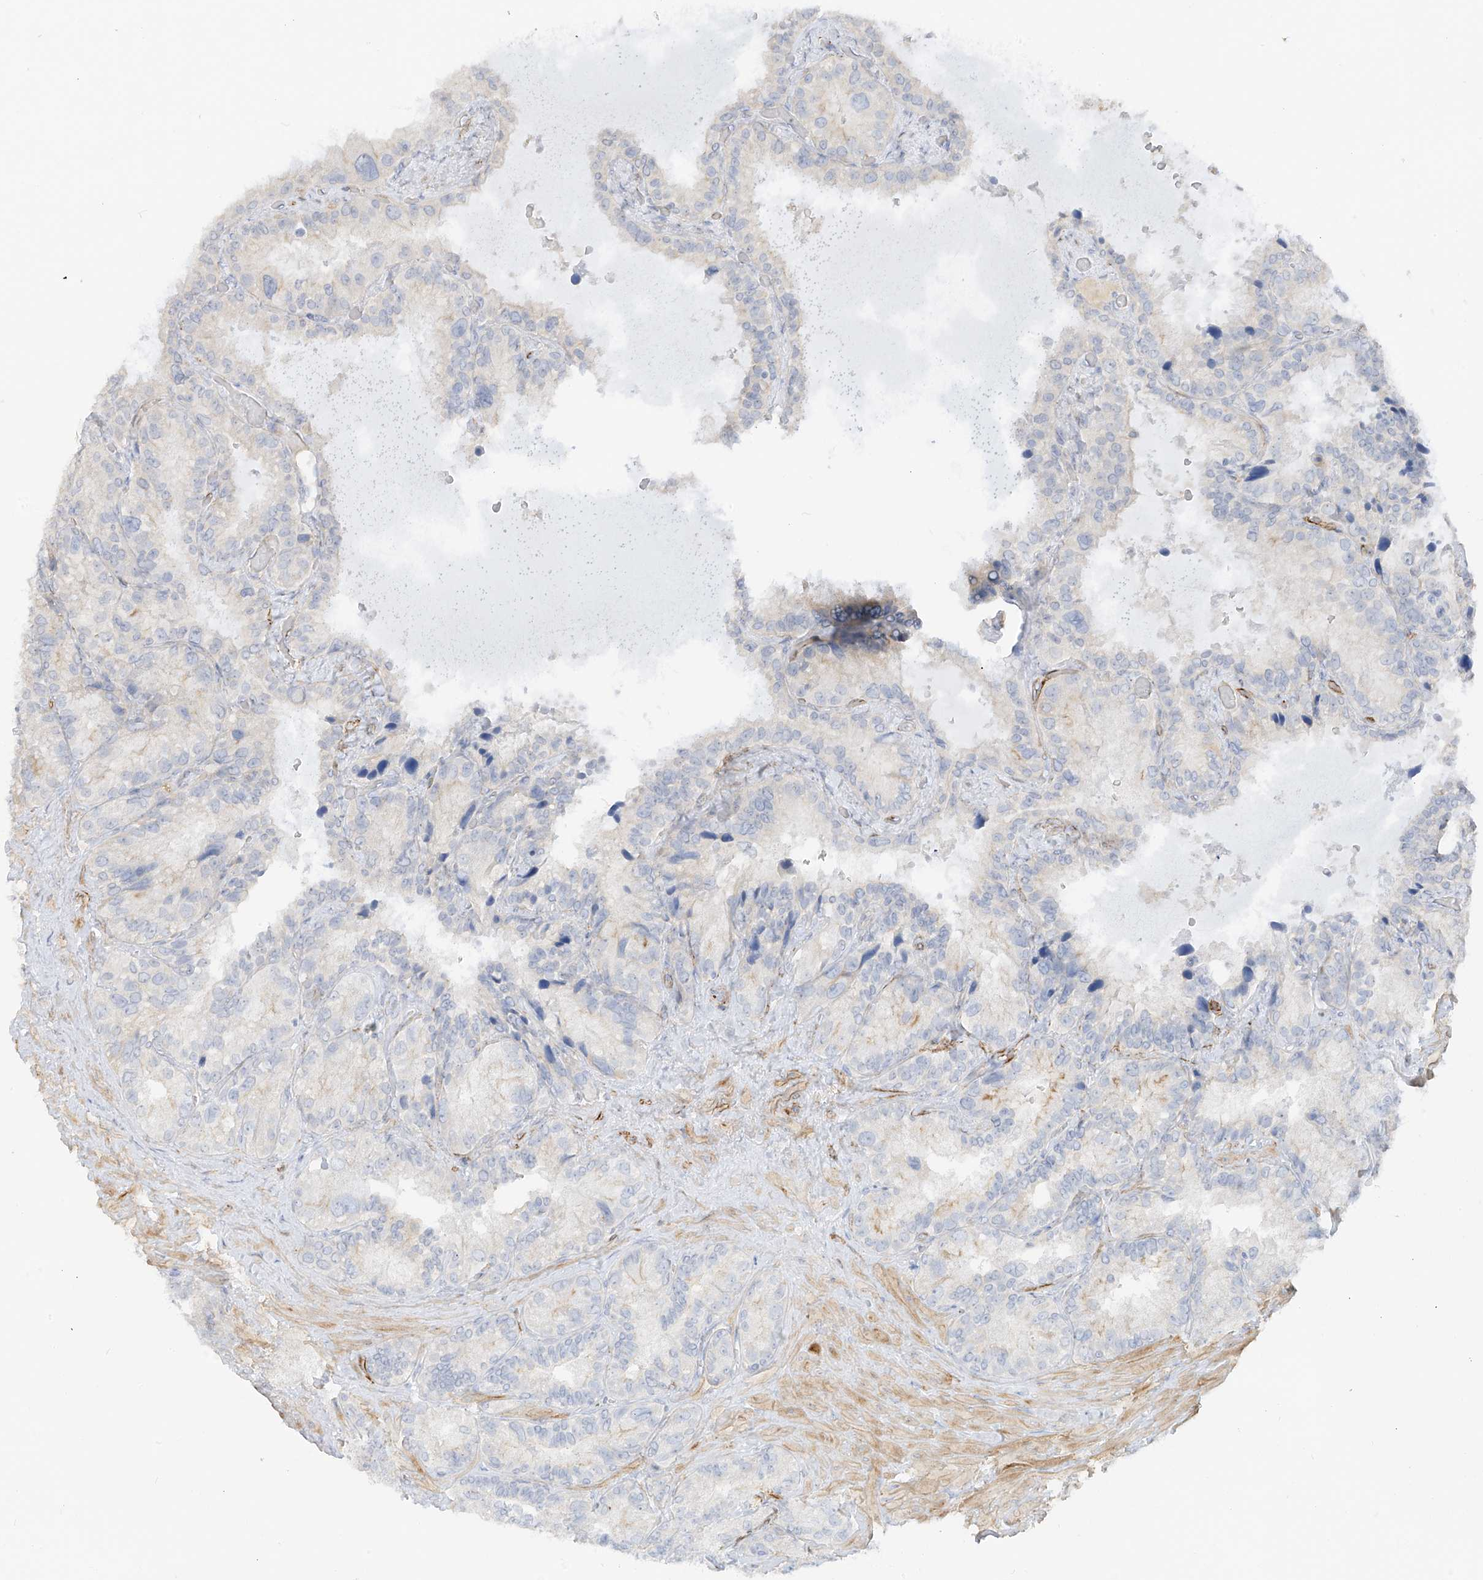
{"staining": {"intensity": "moderate", "quantity": "<25%", "location": "cytoplasmic/membranous"}, "tissue": "seminal vesicle", "cell_type": "Glandular cells", "image_type": "normal", "snomed": [{"axis": "morphology", "description": "Normal tissue, NOS"}, {"axis": "topography", "description": "Prostate"}, {"axis": "topography", "description": "Seminal veicle"}], "caption": "DAB immunohistochemical staining of benign human seminal vesicle shows moderate cytoplasmic/membranous protein expression in approximately <25% of glandular cells.", "gene": "C11orf87", "patient": {"sex": "male", "age": 68}}